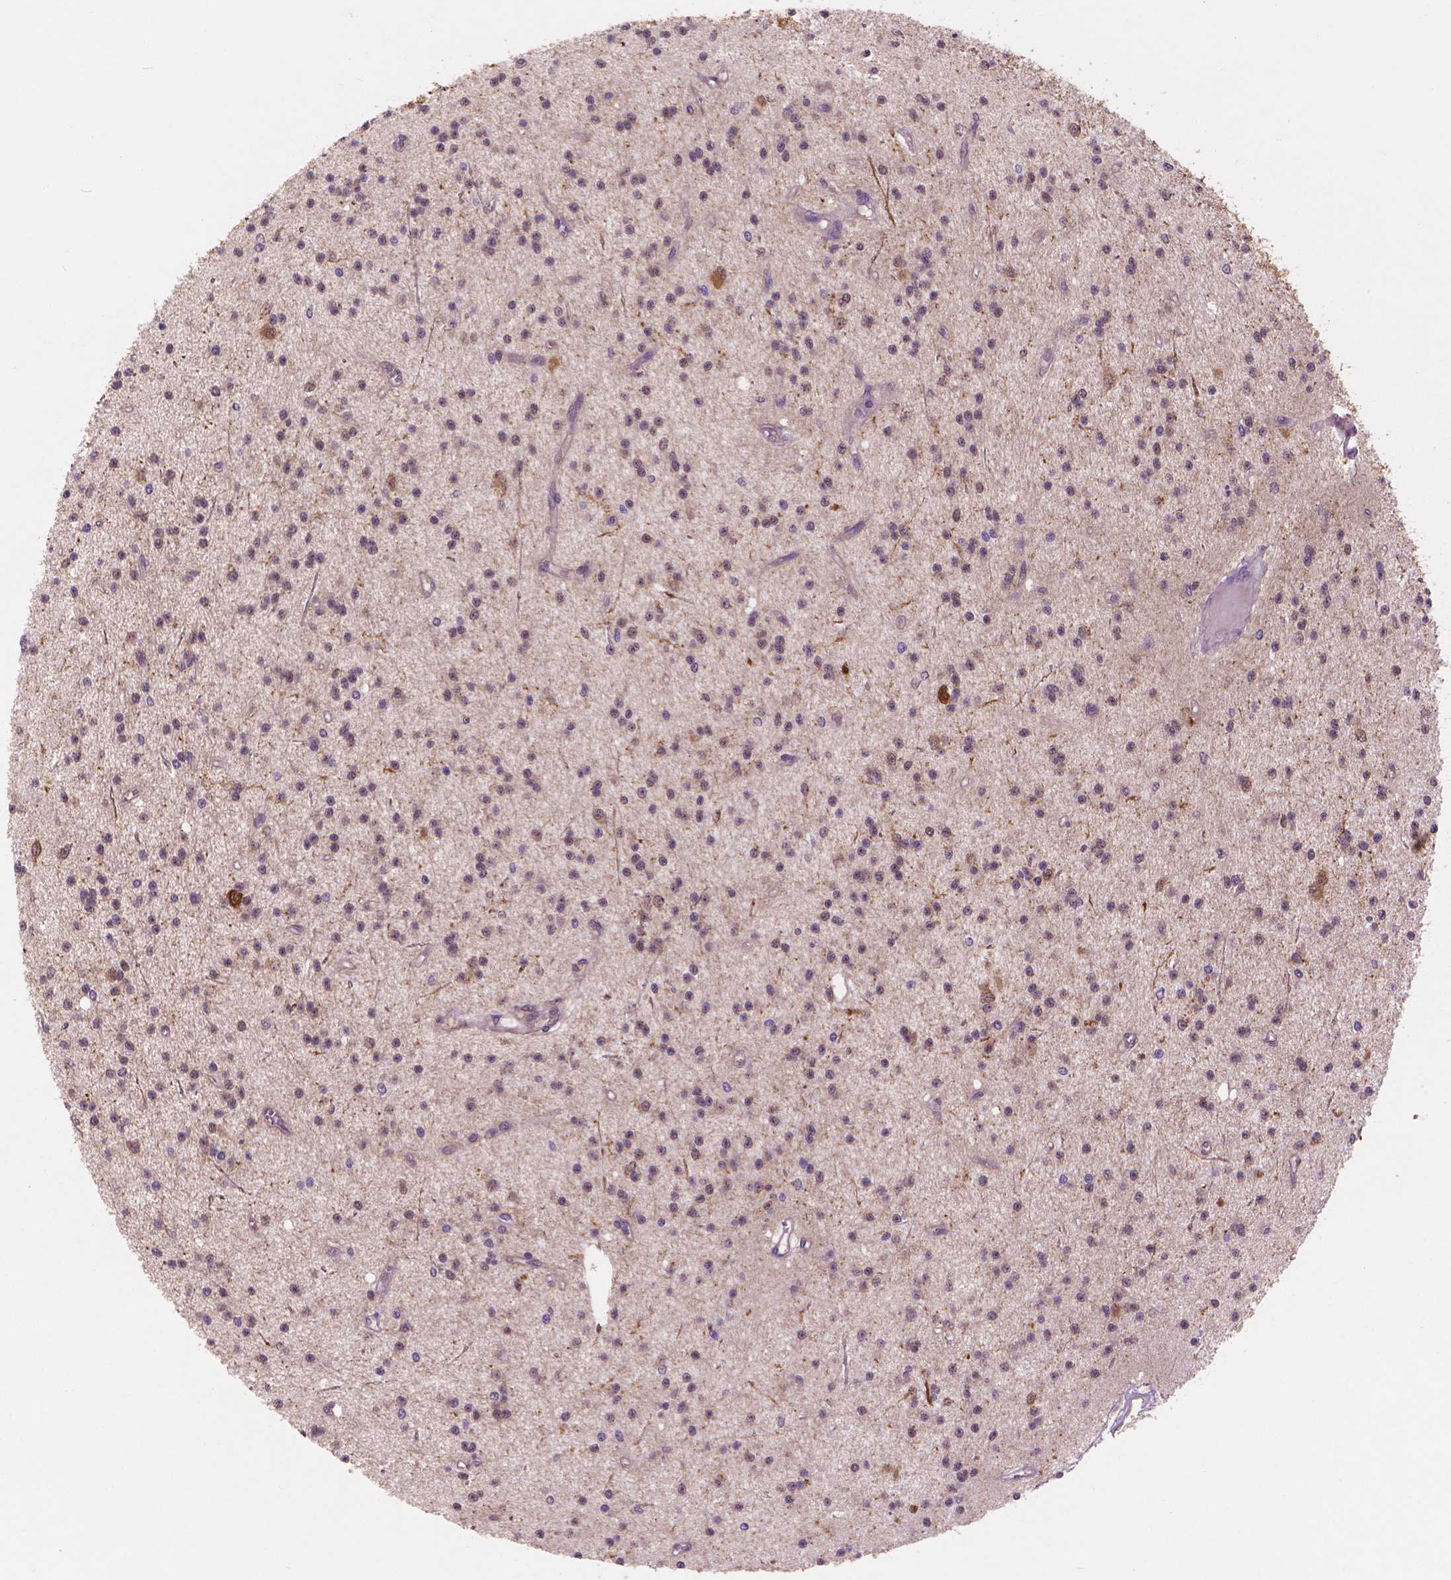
{"staining": {"intensity": "negative", "quantity": "none", "location": "none"}, "tissue": "glioma", "cell_type": "Tumor cells", "image_type": "cancer", "snomed": [{"axis": "morphology", "description": "Glioma, malignant, Low grade"}, {"axis": "topography", "description": "Brain"}], "caption": "Glioma stained for a protein using immunohistochemistry shows no positivity tumor cells.", "gene": "ENO2", "patient": {"sex": "male", "age": 27}}